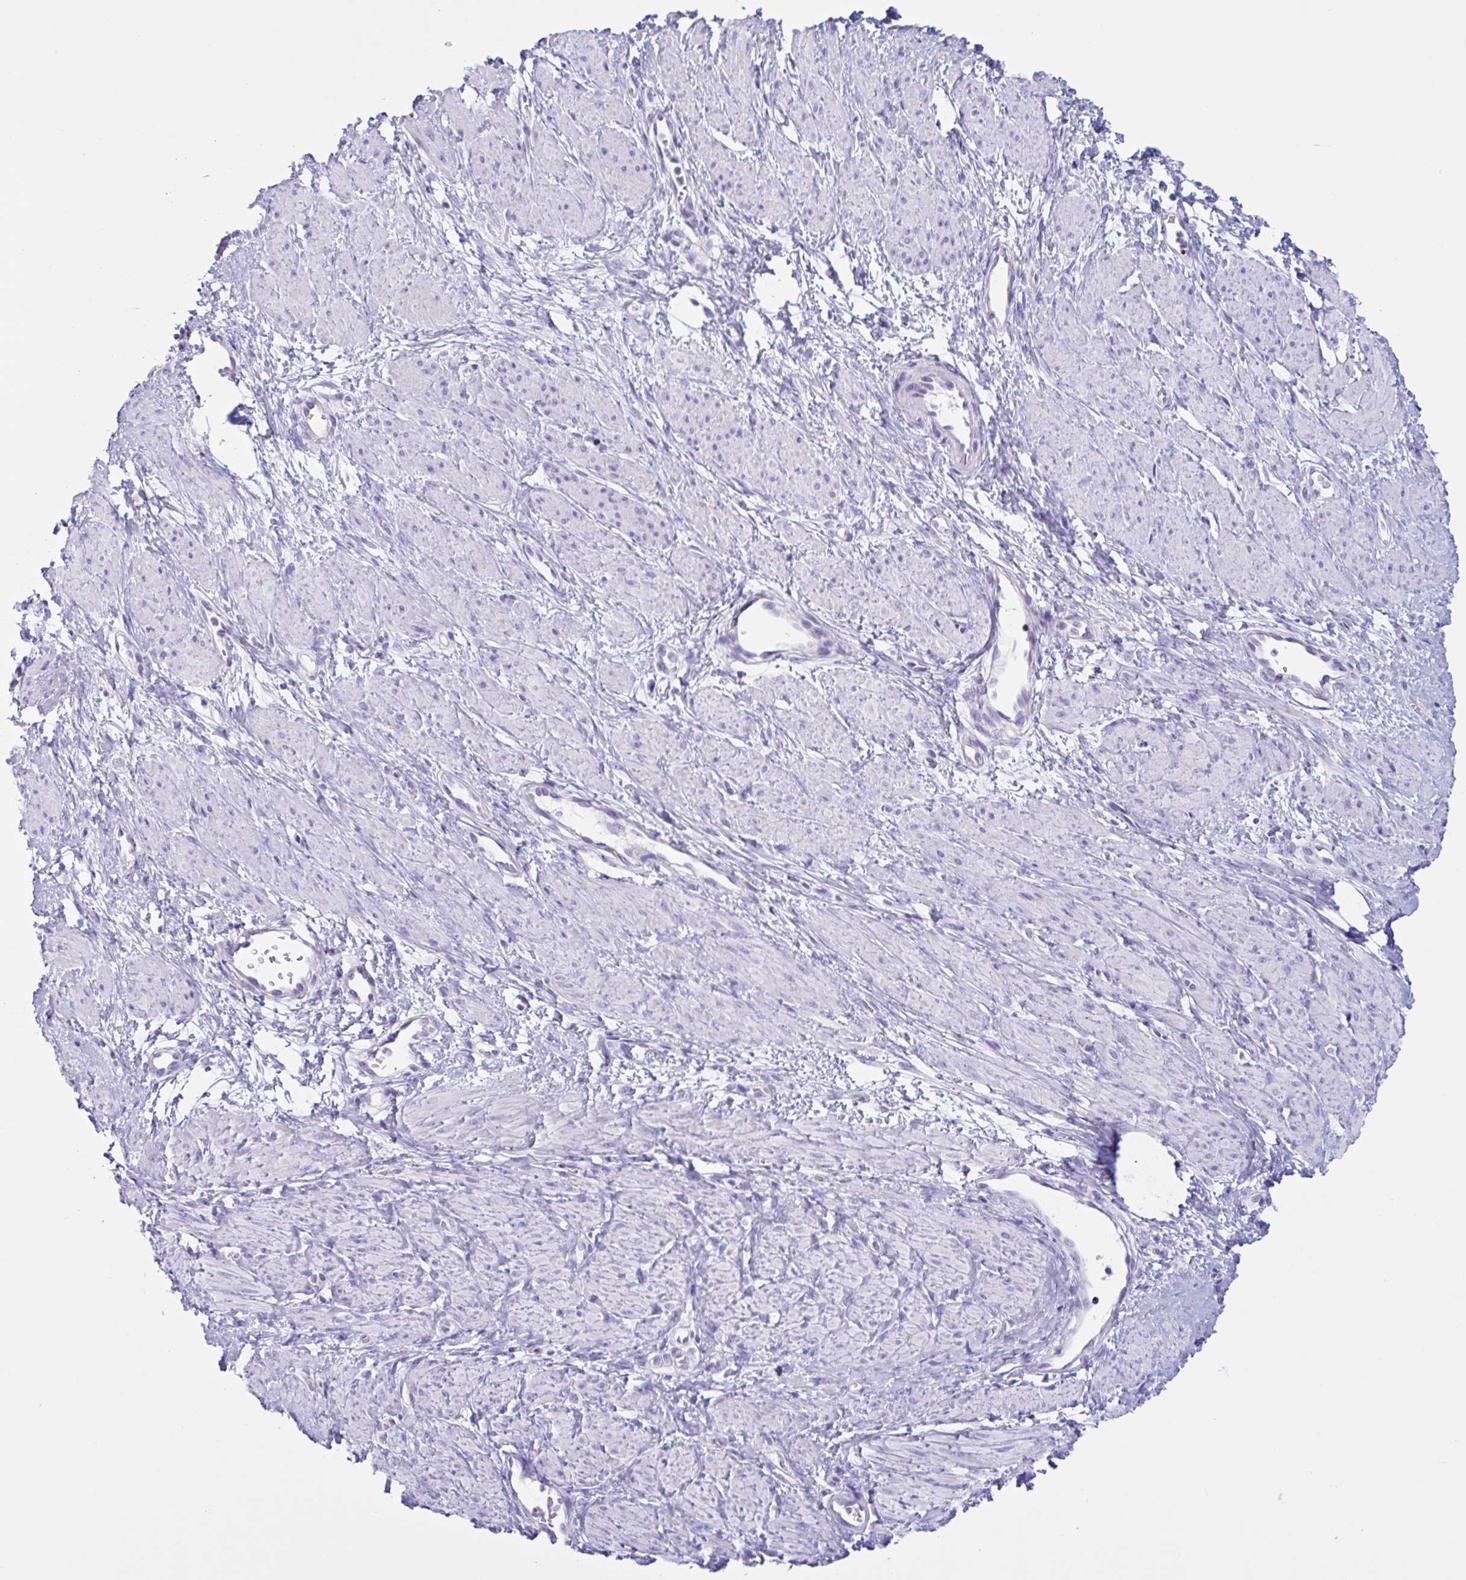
{"staining": {"intensity": "negative", "quantity": "none", "location": "none"}, "tissue": "smooth muscle", "cell_type": "Smooth muscle cells", "image_type": "normal", "snomed": [{"axis": "morphology", "description": "Normal tissue, NOS"}, {"axis": "topography", "description": "Smooth muscle"}, {"axis": "topography", "description": "Uterus"}], "caption": "Image shows no protein positivity in smooth muscle cells of normal smooth muscle.", "gene": "XCL1", "patient": {"sex": "female", "age": 39}}